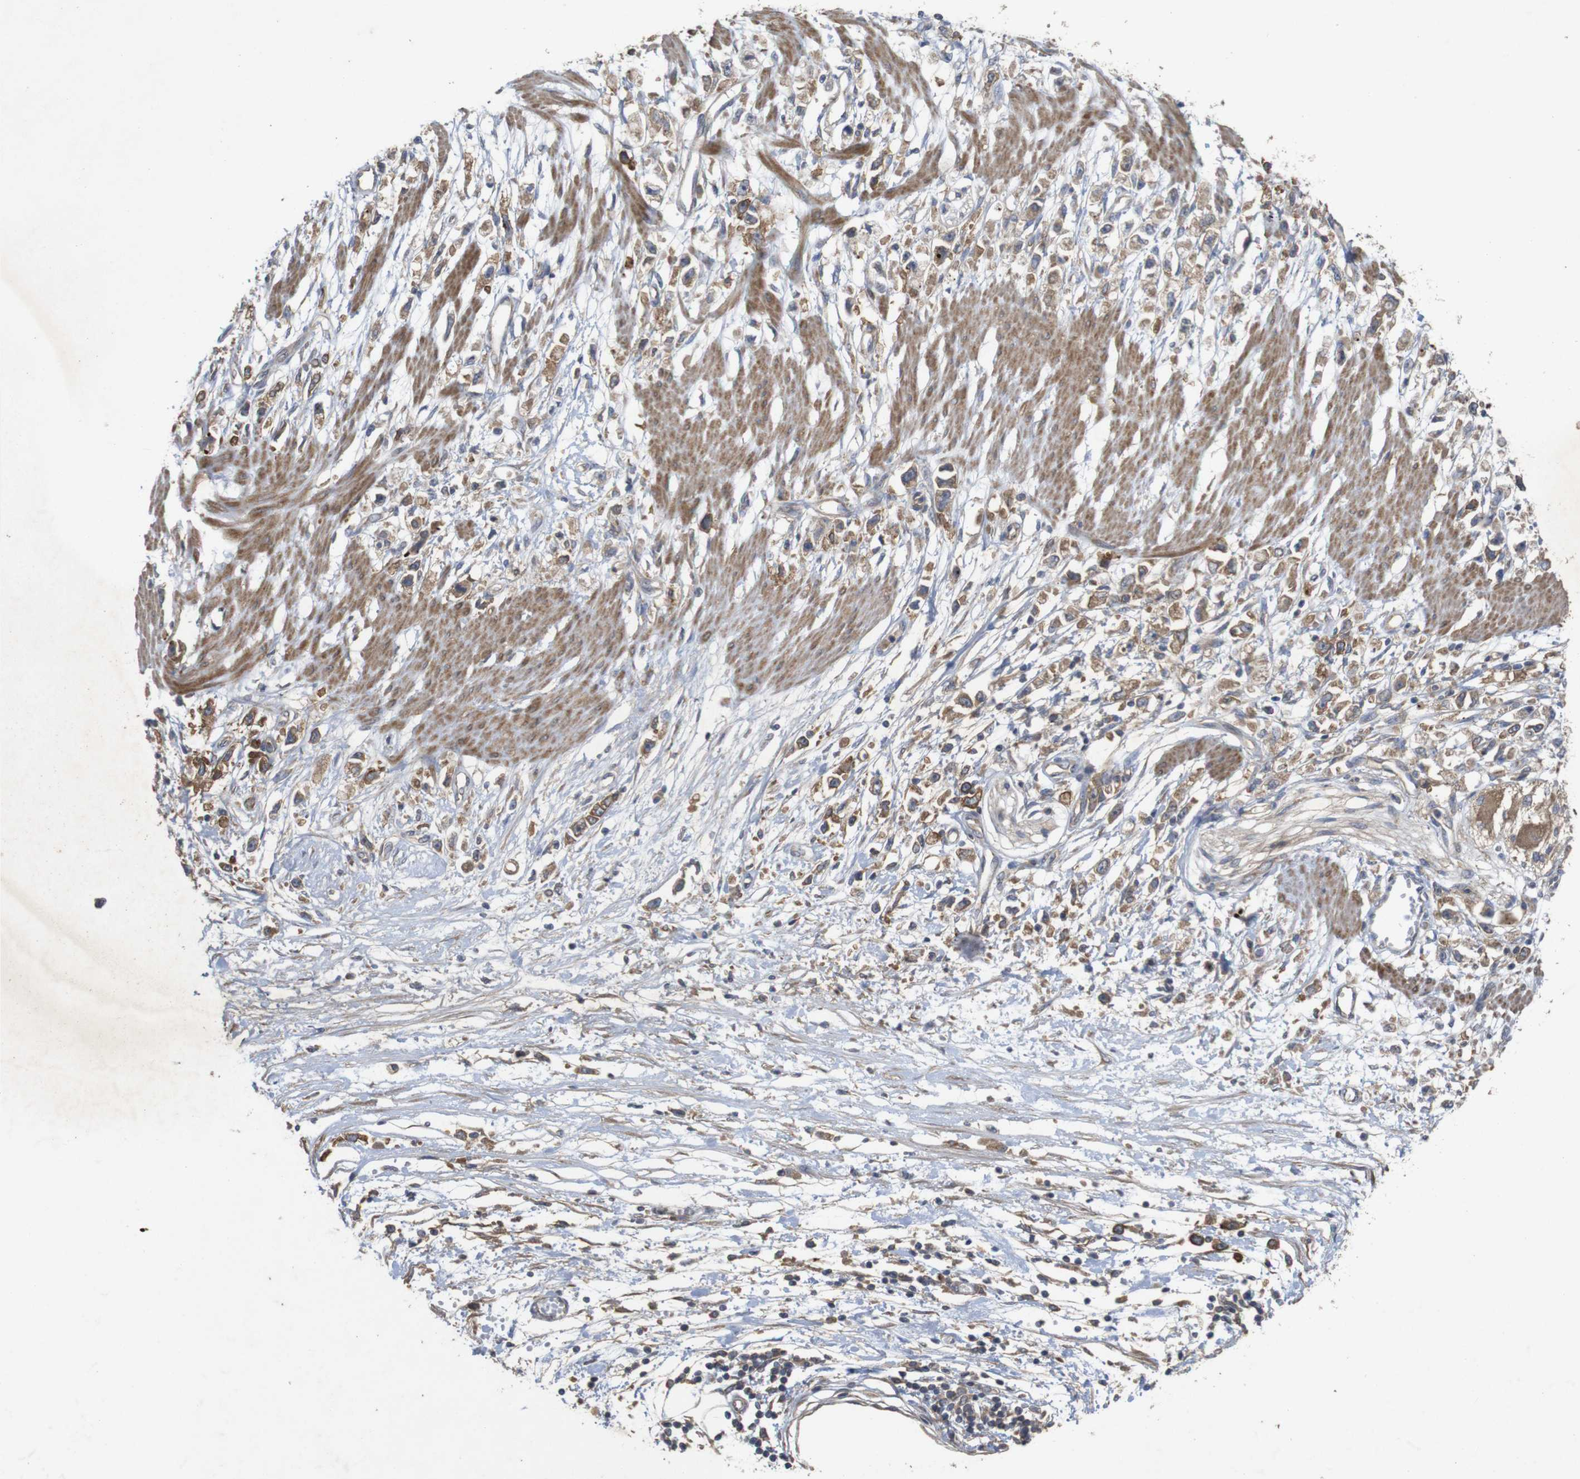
{"staining": {"intensity": "moderate", "quantity": ">75%", "location": "cytoplasmic/membranous"}, "tissue": "stomach cancer", "cell_type": "Tumor cells", "image_type": "cancer", "snomed": [{"axis": "morphology", "description": "Adenocarcinoma, NOS"}, {"axis": "topography", "description": "Stomach"}], "caption": "A medium amount of moderate cytoplasmic/membranous expression is appreciated in about >75% of tumor cells in stomach adenocarcinoma tissue.", "gene": "KCNS3", "patient": {"sex": "female", "age": 59}}